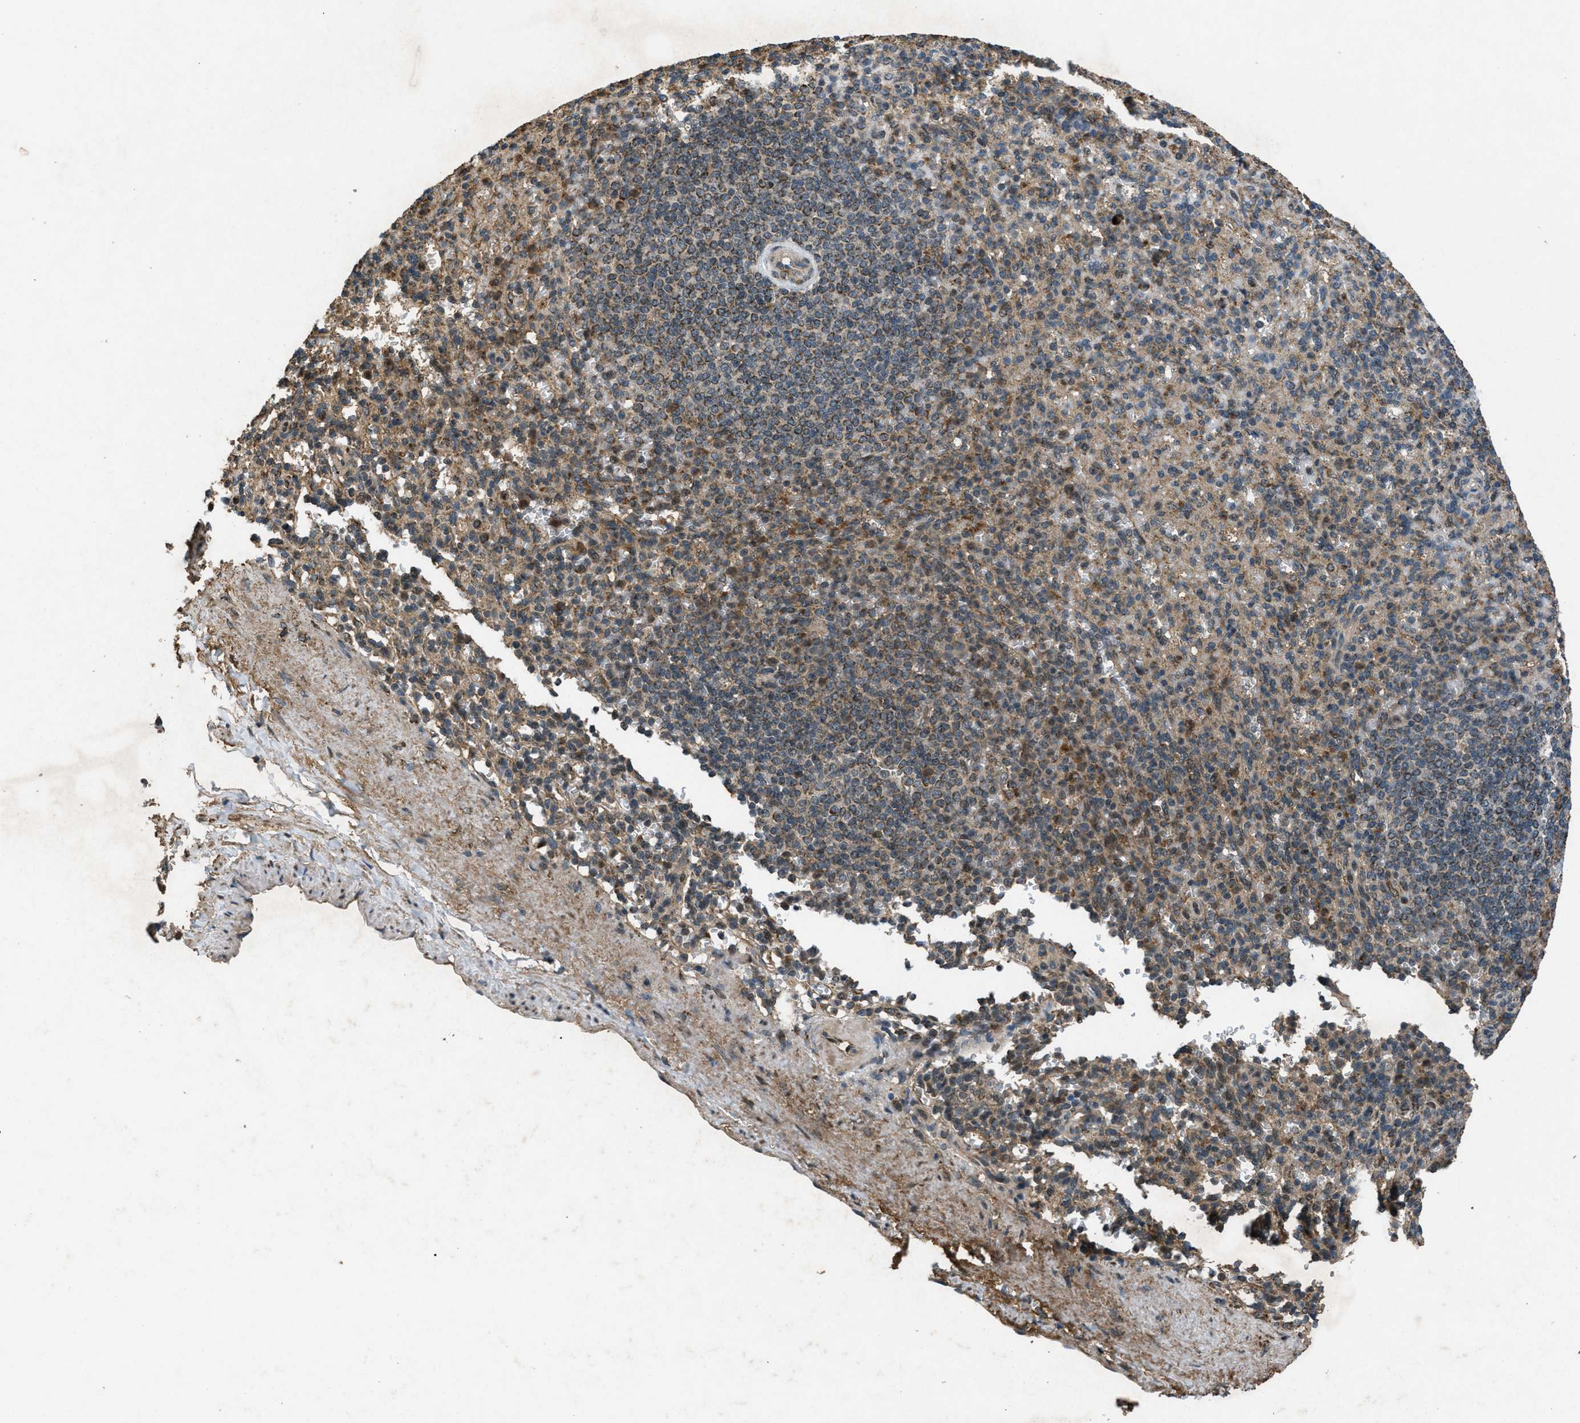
{"staining": {"intensity": "moderate", "quantity": ">75%", "location": "cytoplasmic/membranous"}, "tissue": "spleen", "cell_type": "Cells in red pulp", "image_type": "normal", "snomed": [{"axis": "morphology", "description": "Normal tissue, NOS"}, {"axis": "topography", "description": "Spleen"}], "caption": "Moderate cytoplasmic/membranous expression is identified in about >75% of cells in red pulp in unremarkable spleen.", "gene": "PPP1R15A", "patient": {"sex": "female", "age": 74}}